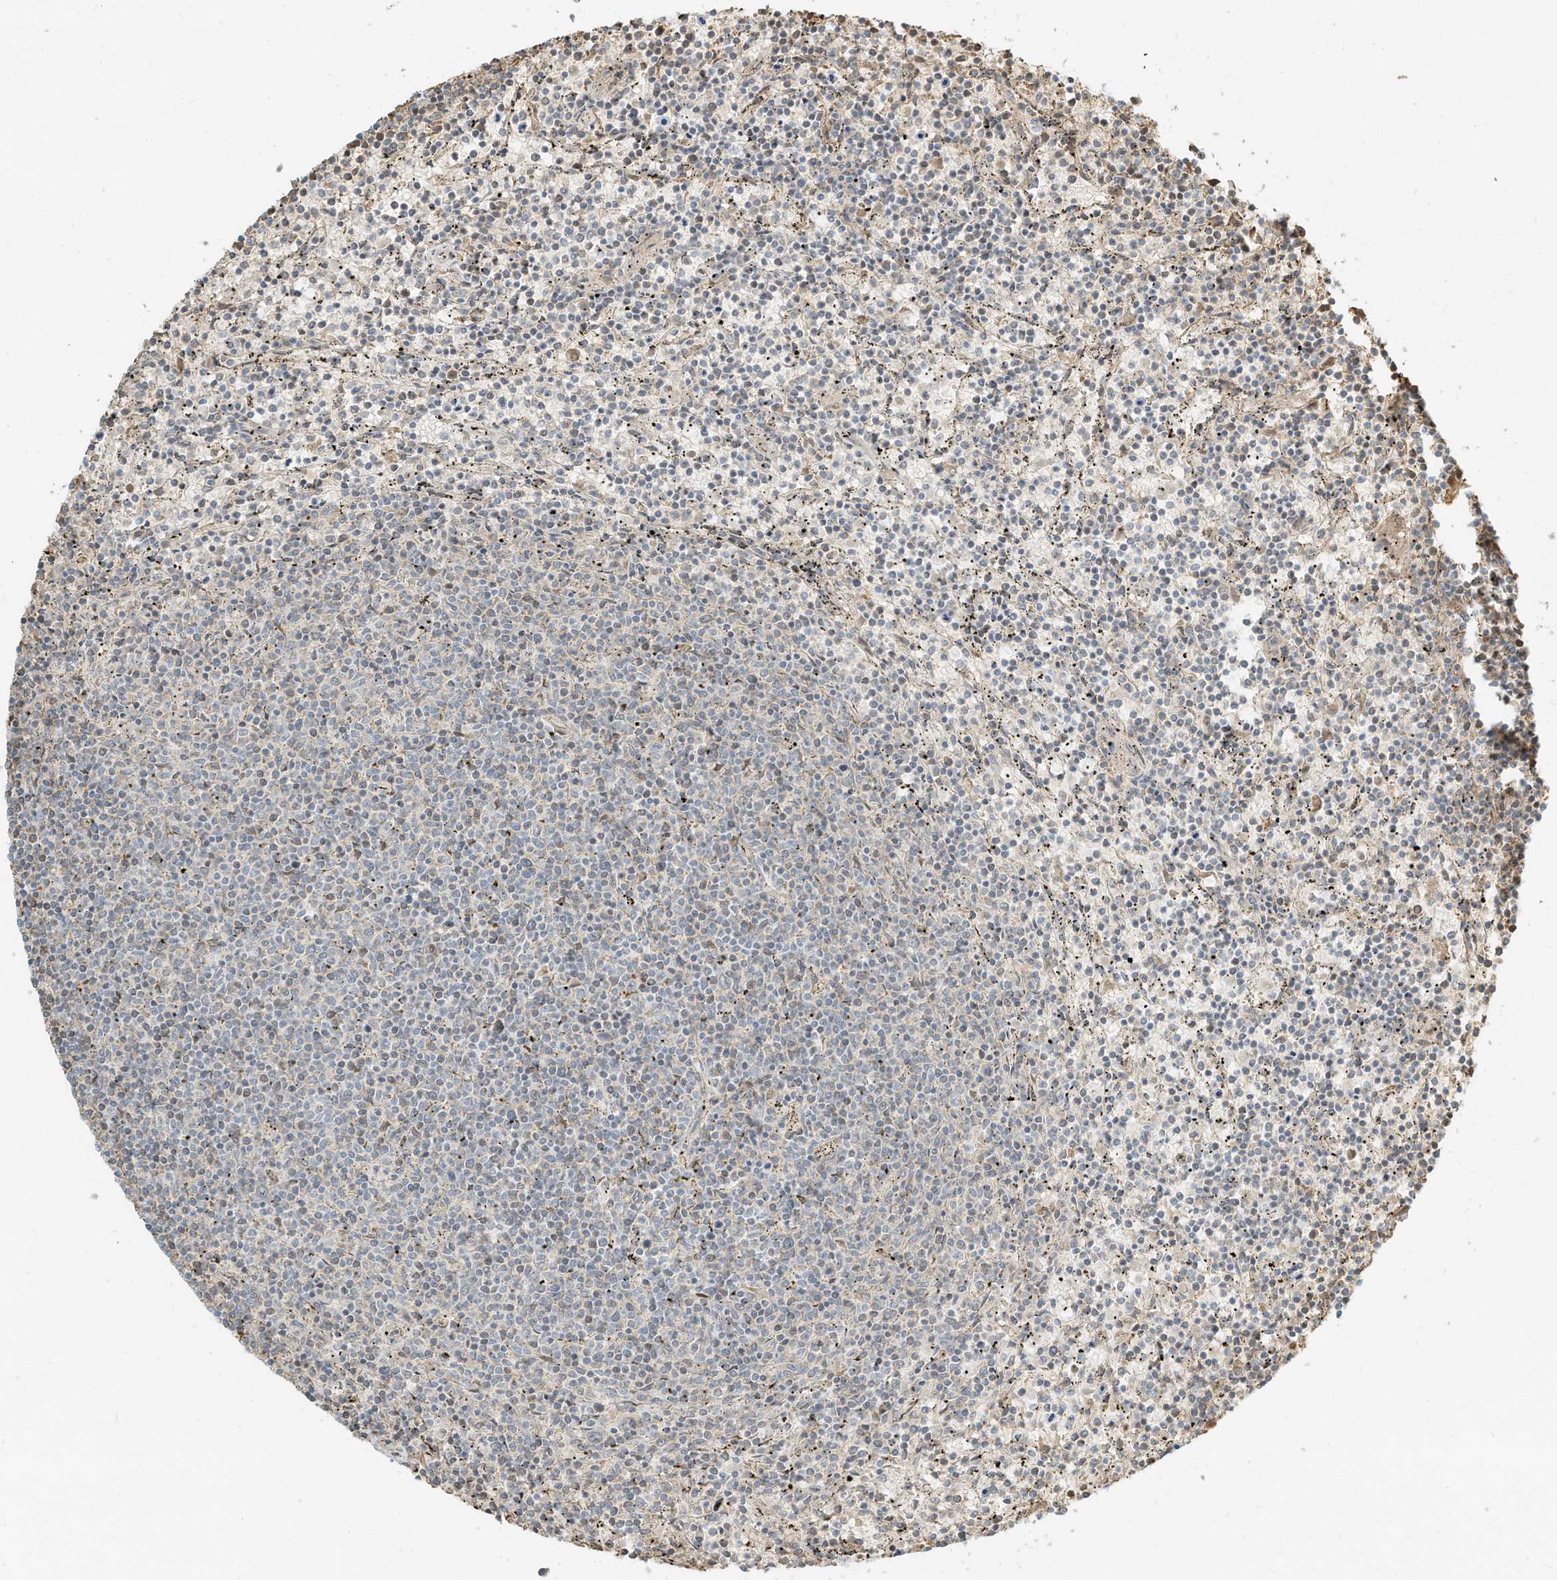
{"staining": {"intensity": "negative", "quantity": "none", "location": "none"}, "tissue": "lymphoma", "cell_type": "Tumor cells", "image_type": "cancer", "snomed": [{"axis": "morphology", "description": "Malignant lymphoma, non-Hodgkin's type, Low grade"}, {"axis": "topography", "description": "Spleen"}], "caption": "The histopathology image demonstrates no significant expression in tumor cells of low-grade malignant lymphoma, non-Hodgkin's type. (DAB (3,3'-diaminobenzidine) immunohistochemistry (IHC) with hematoxylin counter stain).", "gene": "OFD1", "patient": {"sex": "female", "age": 50}}